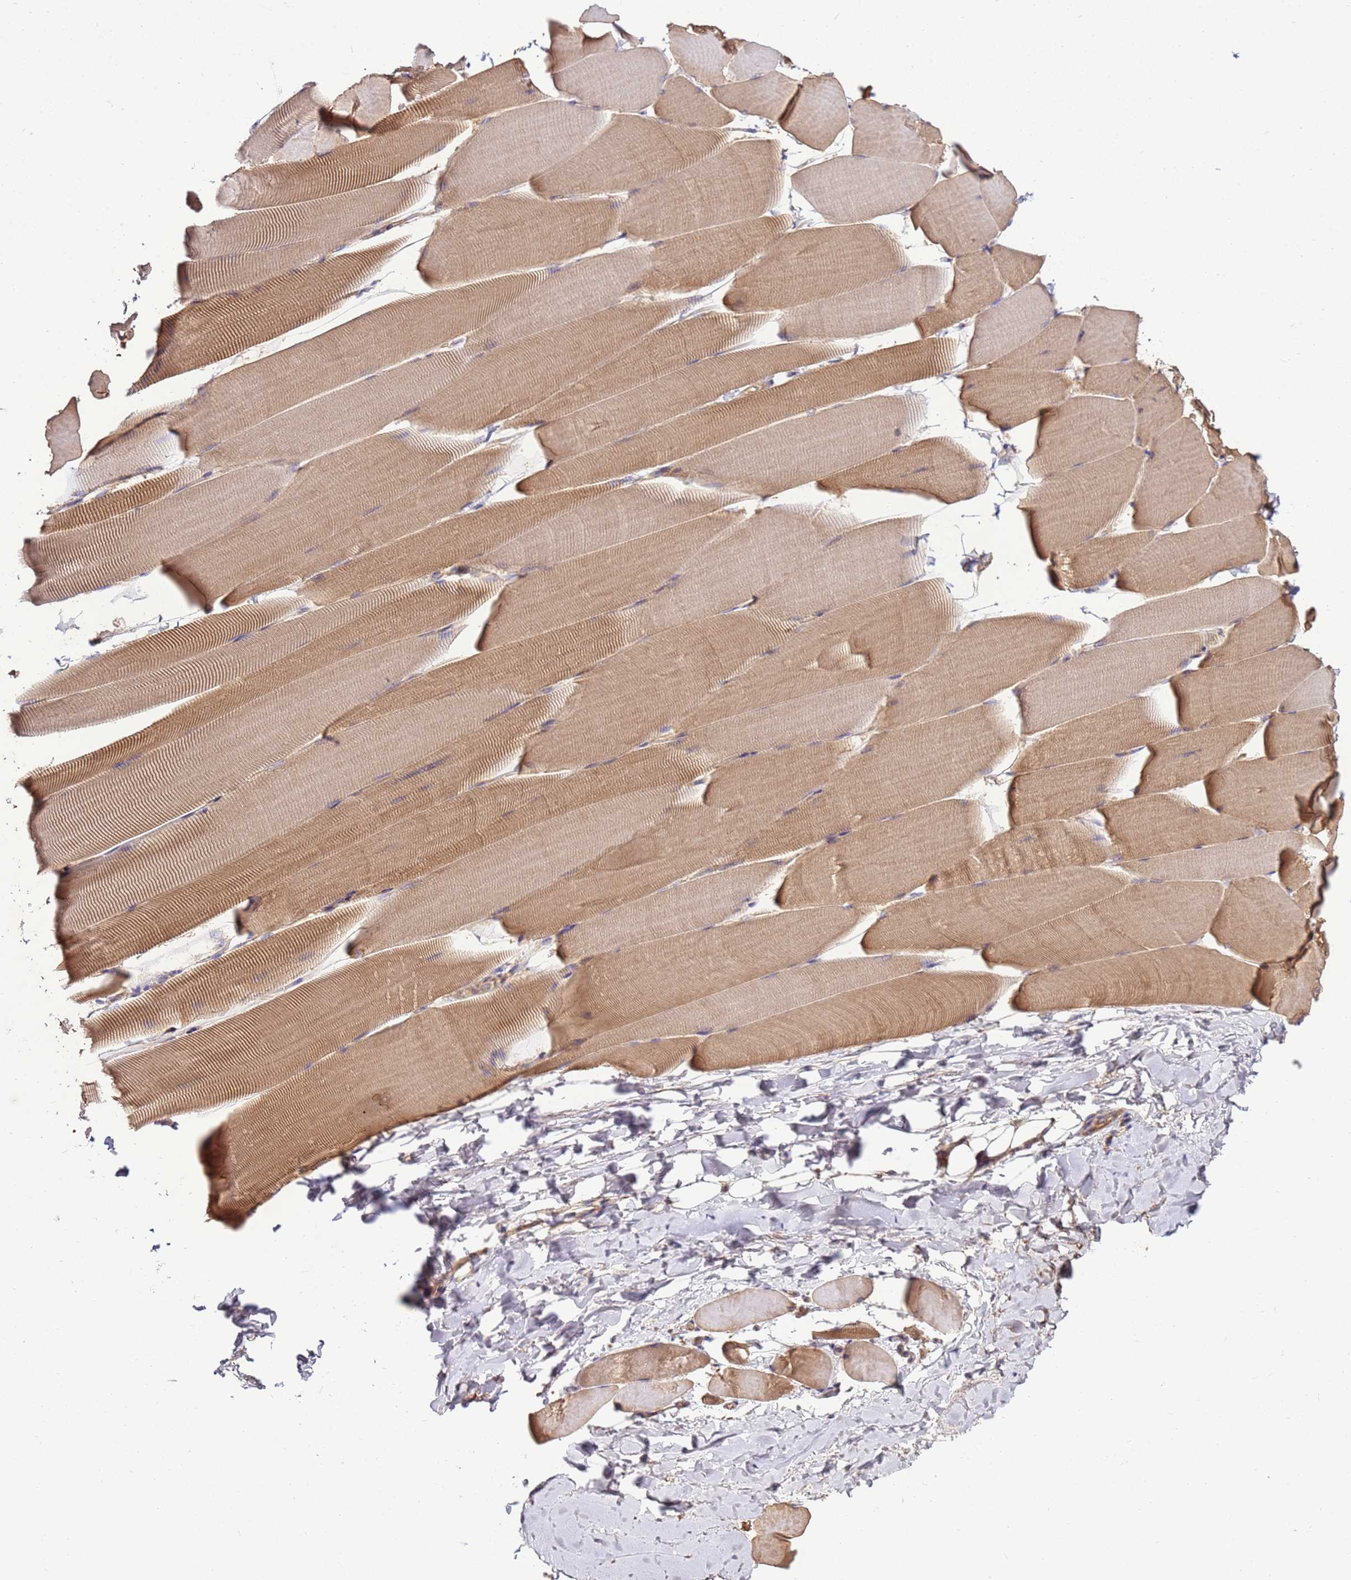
{"staining": {"intensity": "moderate", "quantity": "25%-75%", "location": "cytoplasmic/membranous"}, "tissue": "skeletal muscle", "cell_type": "Myocytes", "image_type": "normal", "snomed": [{"axis": "morphology", "description": "Normal tissue, NOS"}, {"axis": "topography", "description": "Skeletal muscle"}], "caption": "Moderate cytoplasmic/membranous positivity is present in approximately 25%-75% of myocytes in unremarkable skeletal muscle.", "gene": "SLC44A5", "patient": {"sex": "male", "age": 25}}